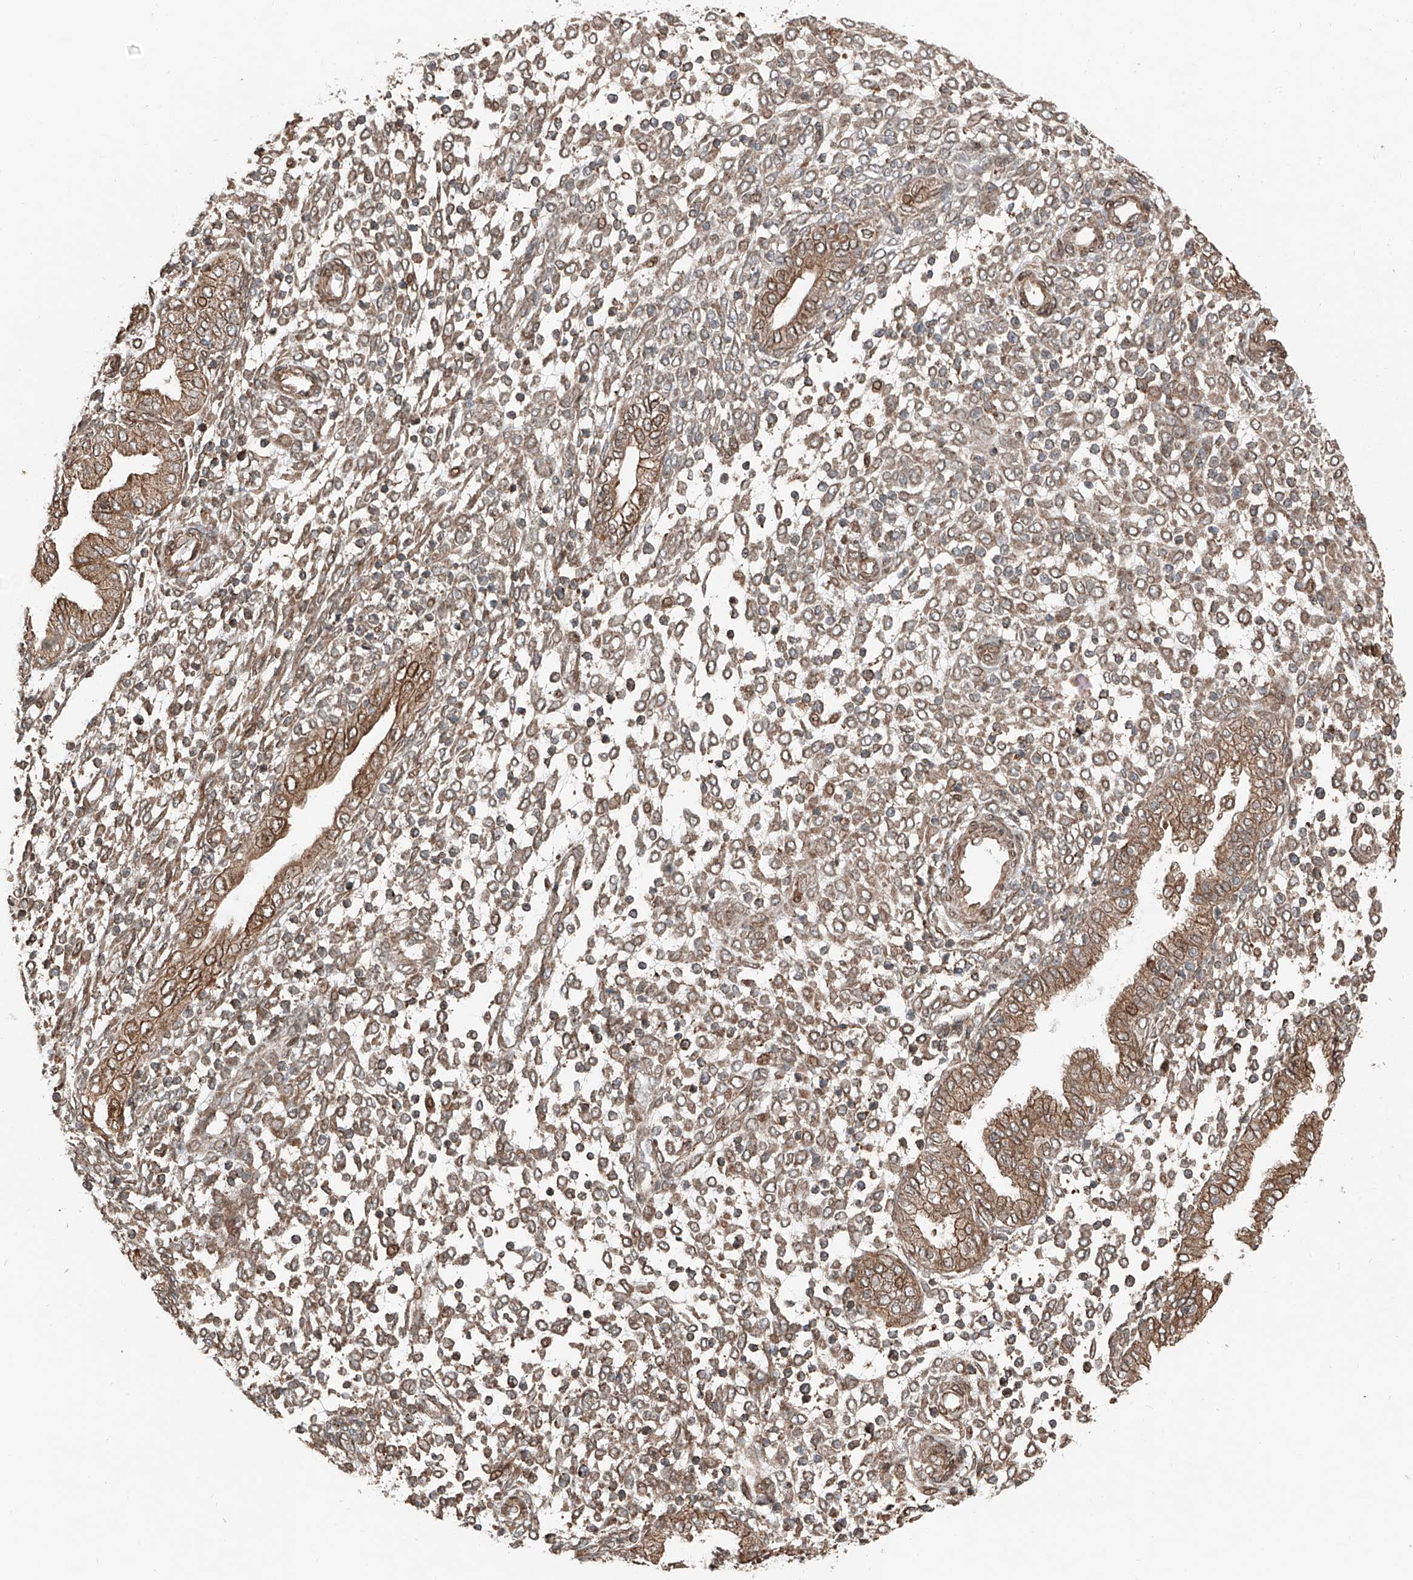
{"staining": {"intensity": "moderate", "quantity": ">75%", "location": "cytoplasmic/membranous"}, "tissue": "endometrium", "cell_type": "Cells in endometrial stroma", "image_type": "normal", "snomed": [{"axis": "morphology", "description": "Normal tissue, NOS"}, {"axis": "topography", "description": "Endometrium"}], "caption": "Protein staining of normal endometrium displays moderate cytoplasmic/membranous positivity in approximately >75% of cells in endometrial stroma. The staining was performed using DAB (3,3'-diaminobenzidine) to visualize the protein expression in brown, while the nuclei were stained in blue with hematoxylin (Magnification: 20x).", "gene": "CEP162", "patient": {"sex": "female", "age": 53}}